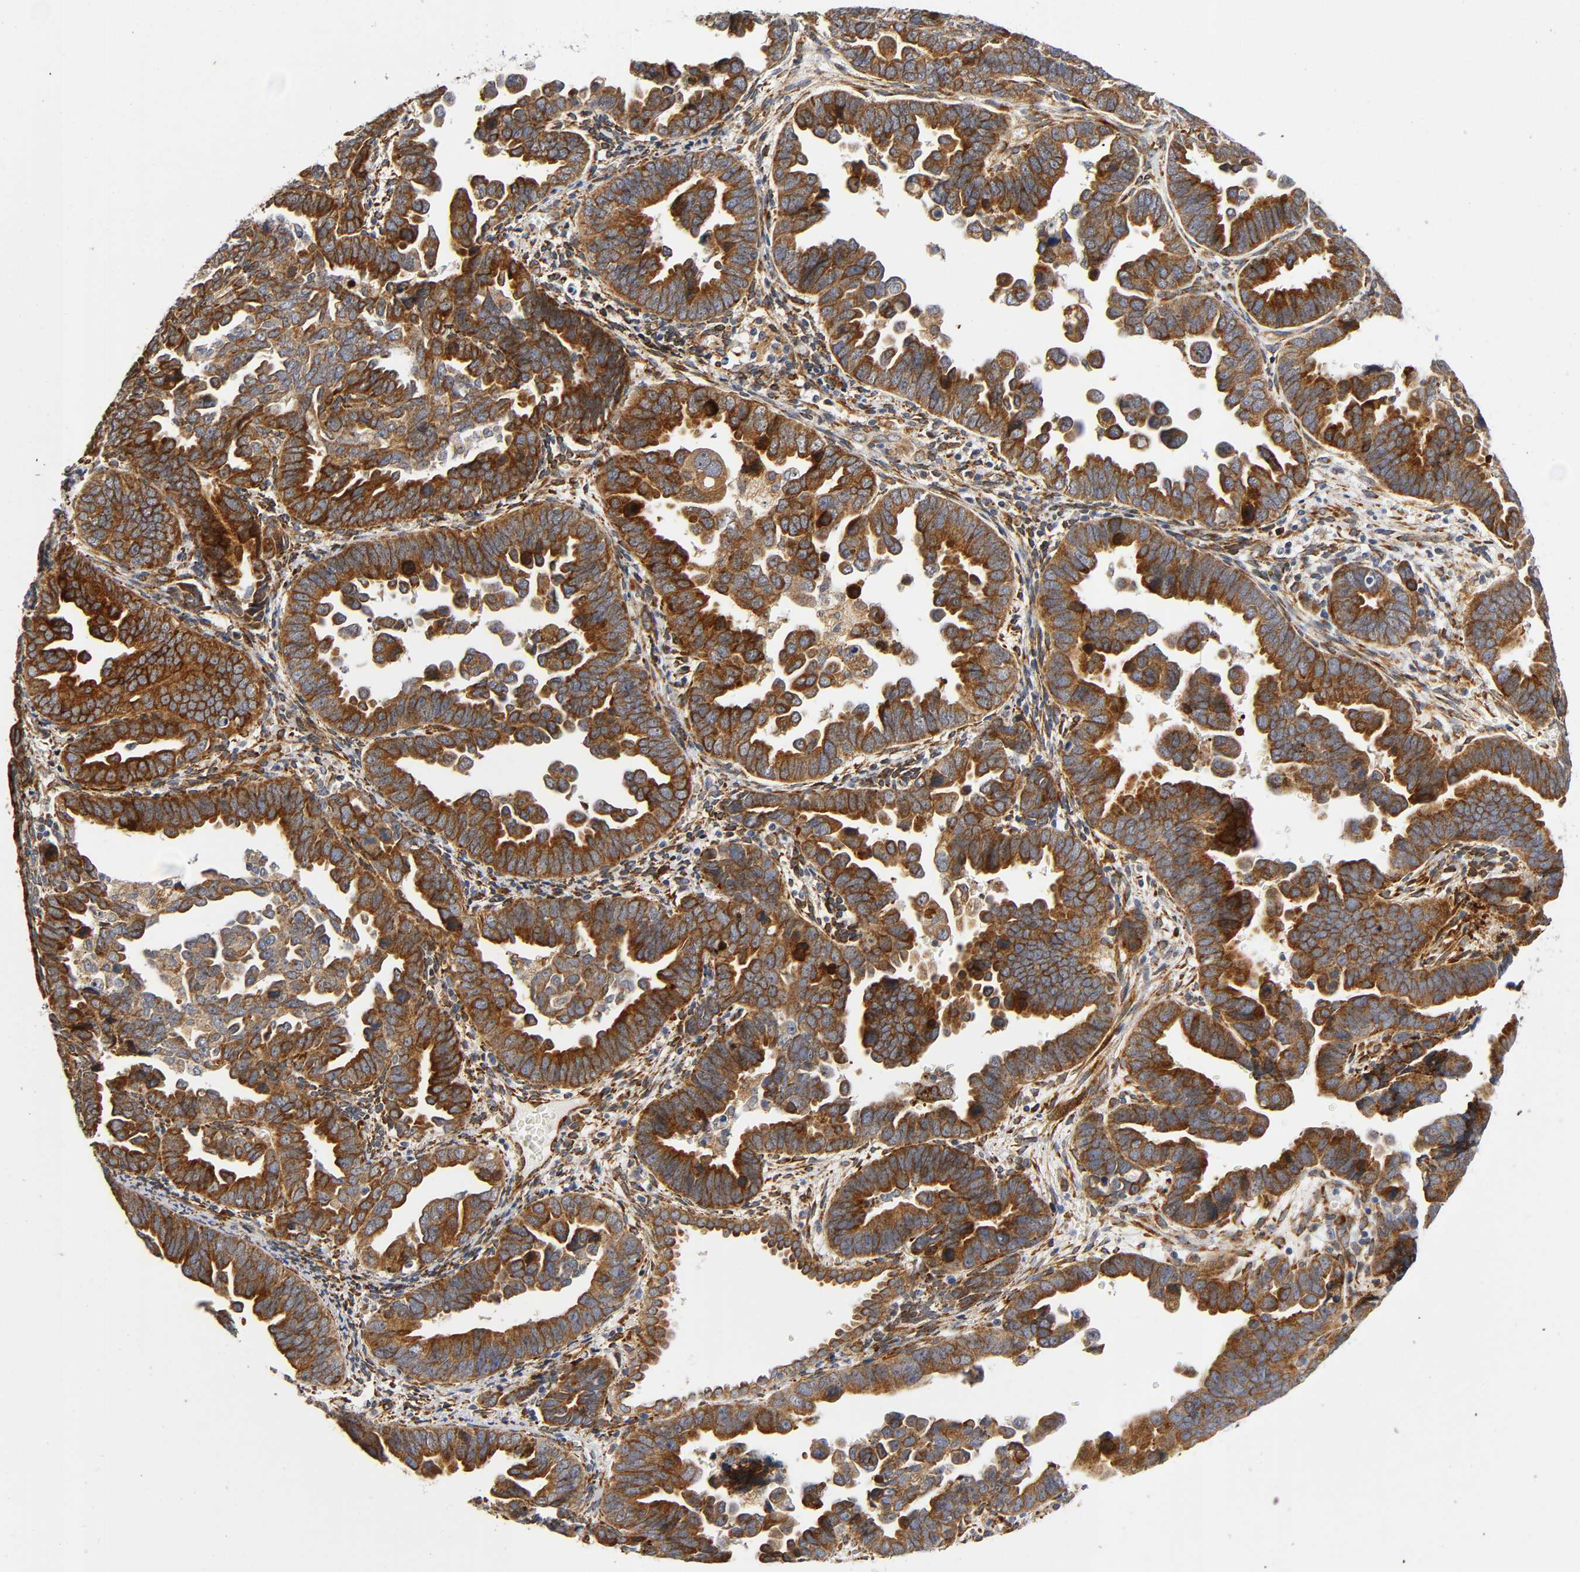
{"staining": {"intensity": "strong", "quantity": ">75%", "location": "cytoplasmic/membranous"}, "tissue": "endometrial cancer", "cell_type": "Tumor cells", "image_type": "cancer", "snomed": [{"axis": "morphology", "description": "Adenocarcinoma, NOS"}, {"axis": "topography", "description": "Endometrium"}], "caption": "IHC micrograph of neoplastic tissue: human adenocarcinoma (endometrial) stained using immunohistochemistry displays high levels of strong protein expression localized specifically in the cytoplasmic/membranous of tumor cells, appearing as a cytoplasmic/membranous brown color.", "gene": "SOS2", "patient": {"sex": "female", "age": 75}}